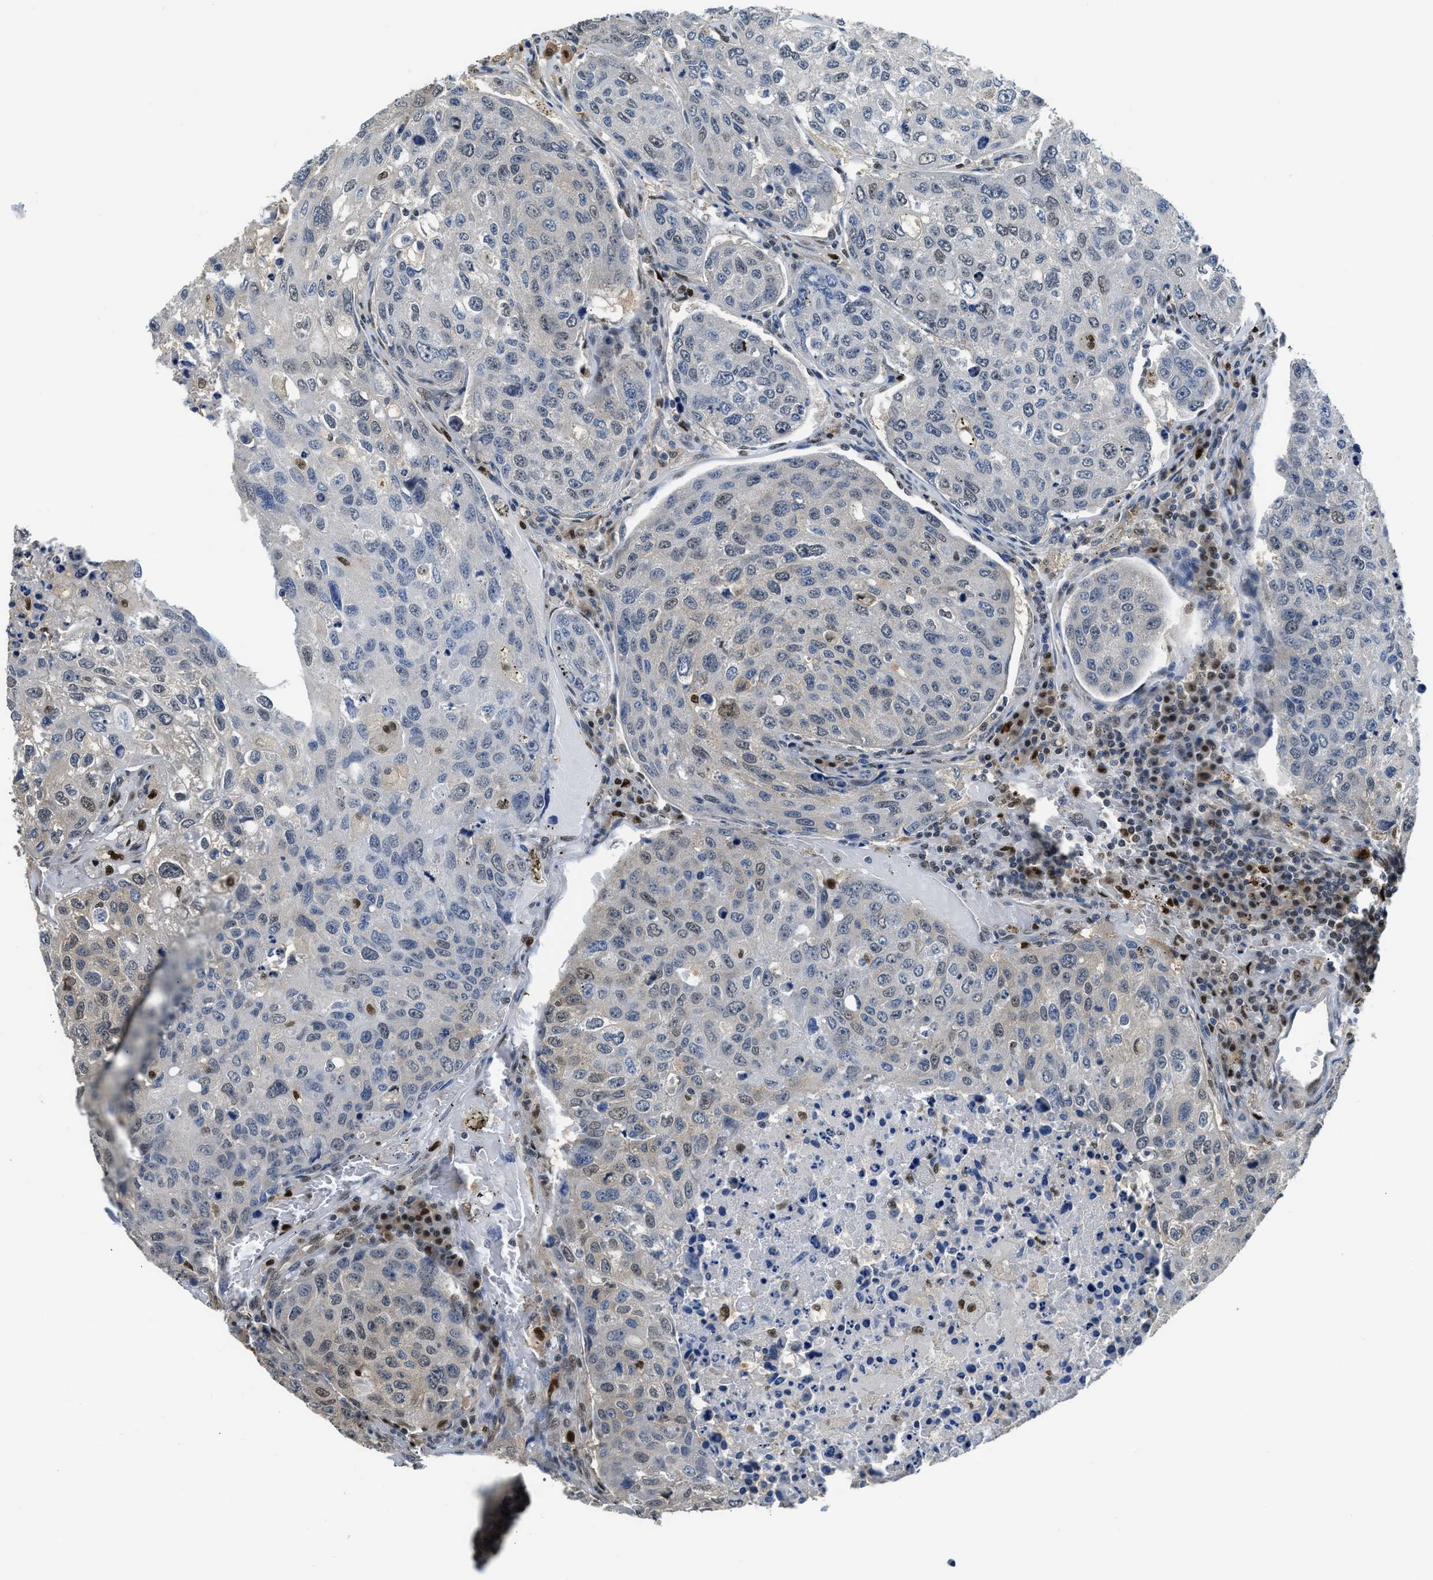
{"staining": {"intensity": "negative", "quantity": "none", "location": "none"}, "tissue": "urothelial cancer", "cell_type": "Tumor cells", "image_type": "cancer", "snomed": [{"axis": "morphology", "description": "Urothelial carcinoma, High grade"}, {"axis": "topography", "description": "Lymph node"}, {"axis": "topography", "description": "Urinary bladder"}], "caption": "Urothelial cancer was stained to show a protein in brown. There is no significant expression in tumor cells. (Brightfield microscopy of DAB (3,3'-diaminobenzidine) IHC at high magnification).", "gene": "ALX1", "patient": {"sex": "male", "age": 51}}